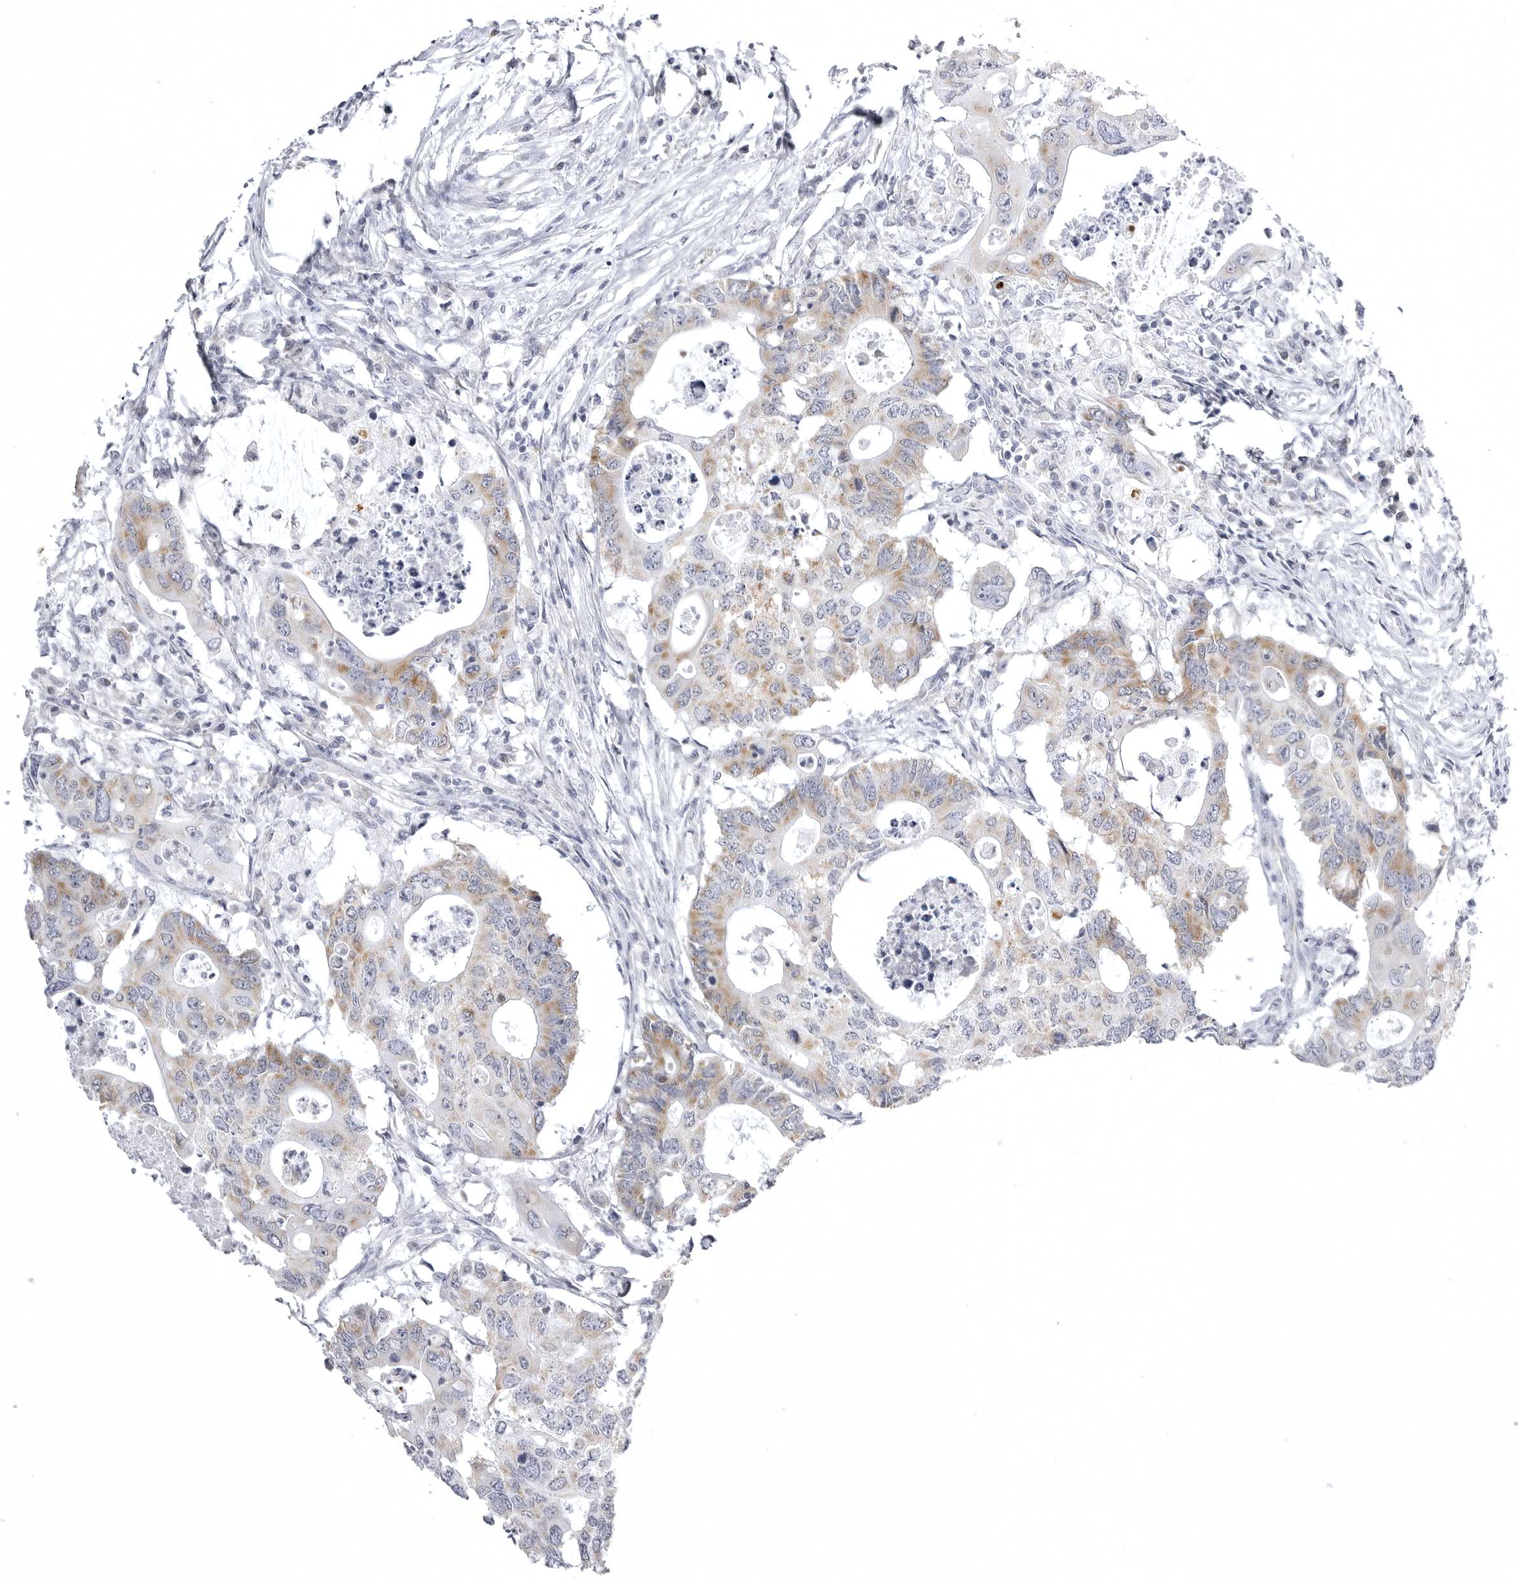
{"staining": {"intensity": "moderate", "quantity": "25%-75%", "location": "cytoplasmic/membranous"}, "tissue": "colorectal cancer", "cell_type": "Tumor cells", "image_type": "cancer", "snomed": [{"axis": "morphology", "description": "Adenocarcinoma, NOS"}, {"axis": "topography", "description": "Colon"}], "caption": "Colorectal cancer (adenocarcinoma) was stained to show a protein in brown. There is medium levels of moderate cytoplasmic/membranous expression in about 25%-75% of tumor cells.", "gene": "TUFM", "patient": {"sex": "male", "age": 71}}